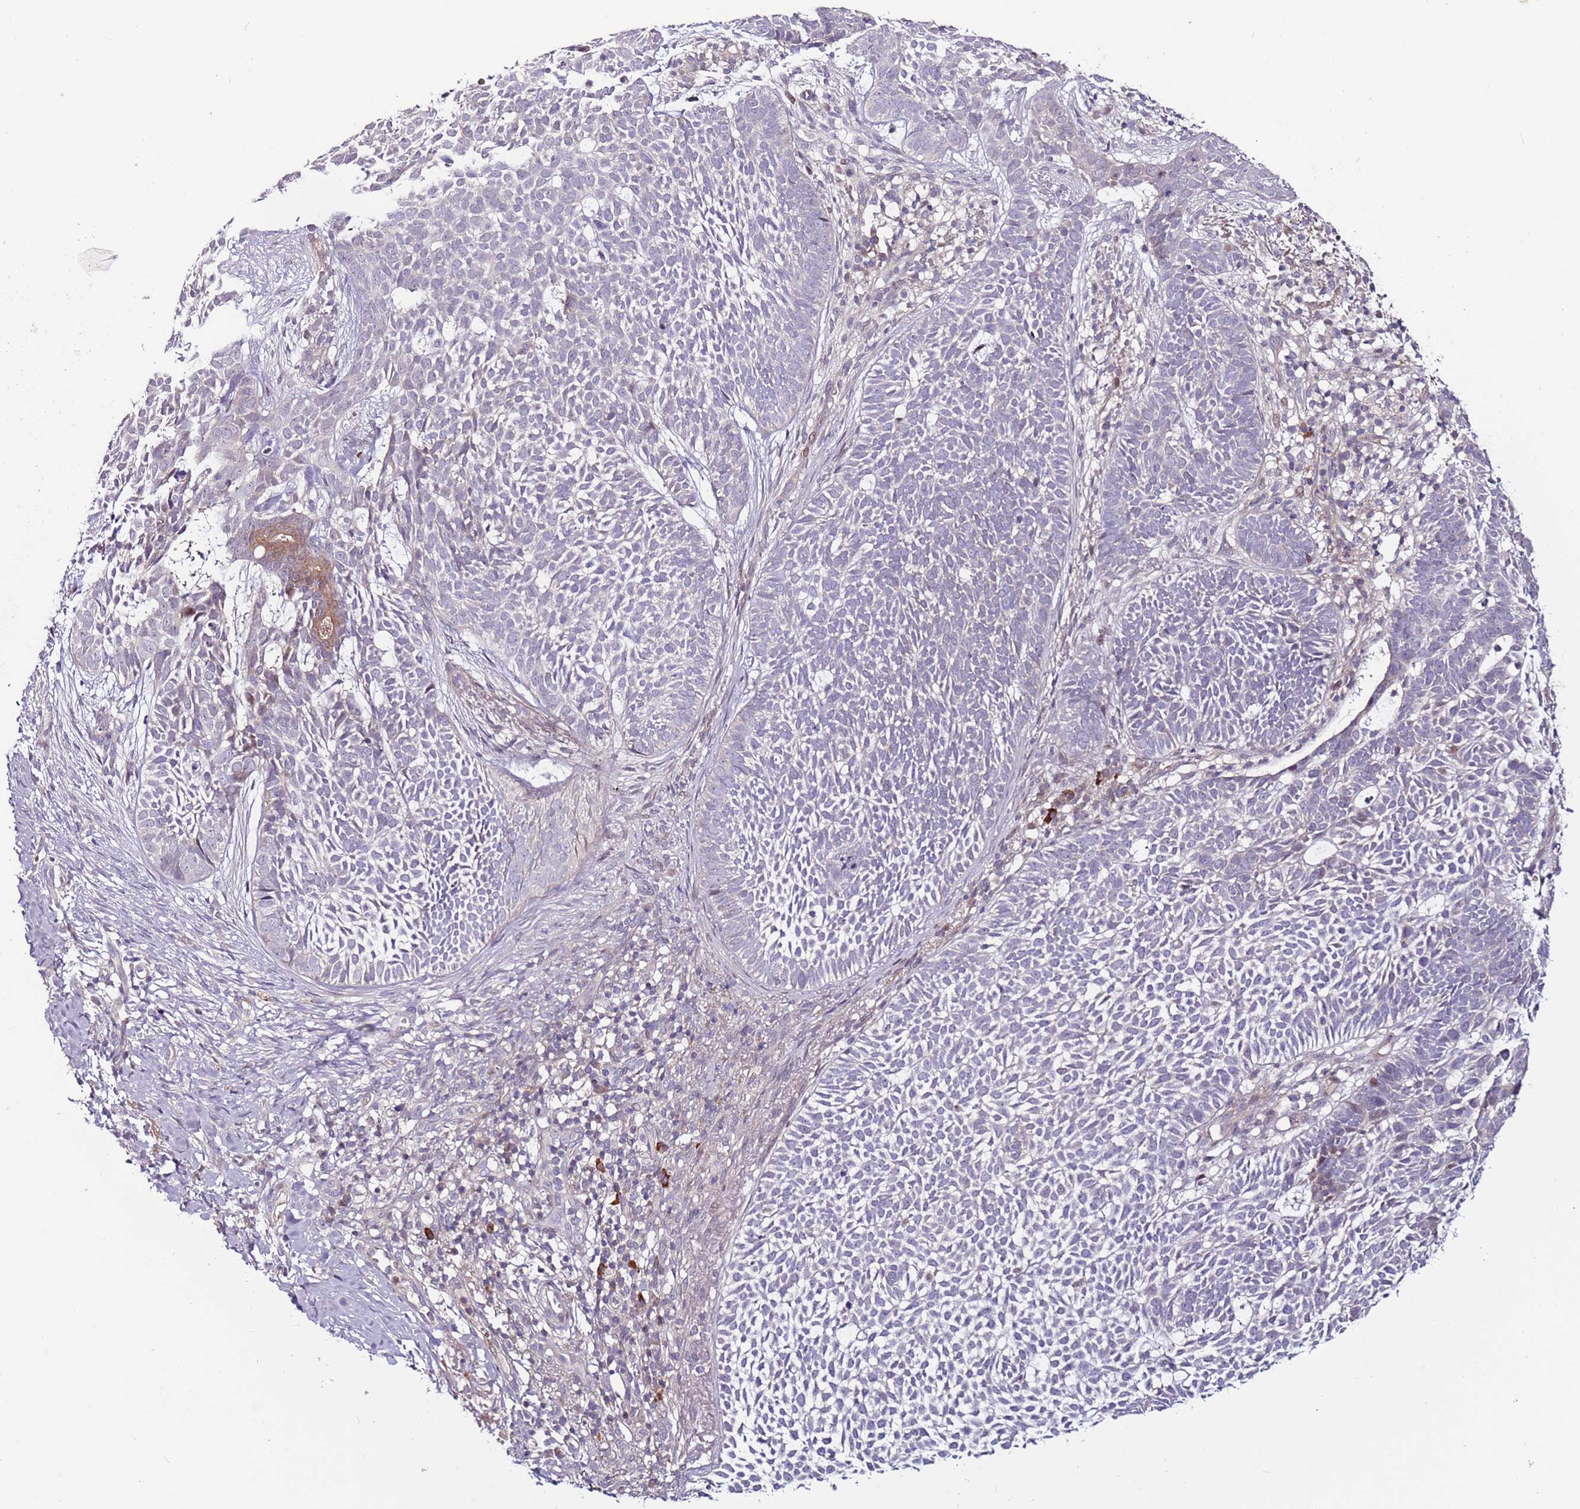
{"staining": {"intensity": "negative", "quantity": "none", "location": "none"}, "tissue": "skin cancer", "cell_type": "Tumor cells", "image_type": "cancer", "snomed": [{"axis": "morphology", "description": "Basal cell carcinoma"}, {"axis": "topography", "description": "Skin"}], "caption": "Immunohistochemical staining of human skin cancer reveals no significant staining in tumor cells. (Stains: DAB (3,3'-diaminobenzidine) IHC with hematoxylin counter stain, Microscopy: brightfield microscopy at high magnification).", "gene": "MTG2", "patient": {"sex": "female", "age": 78}}